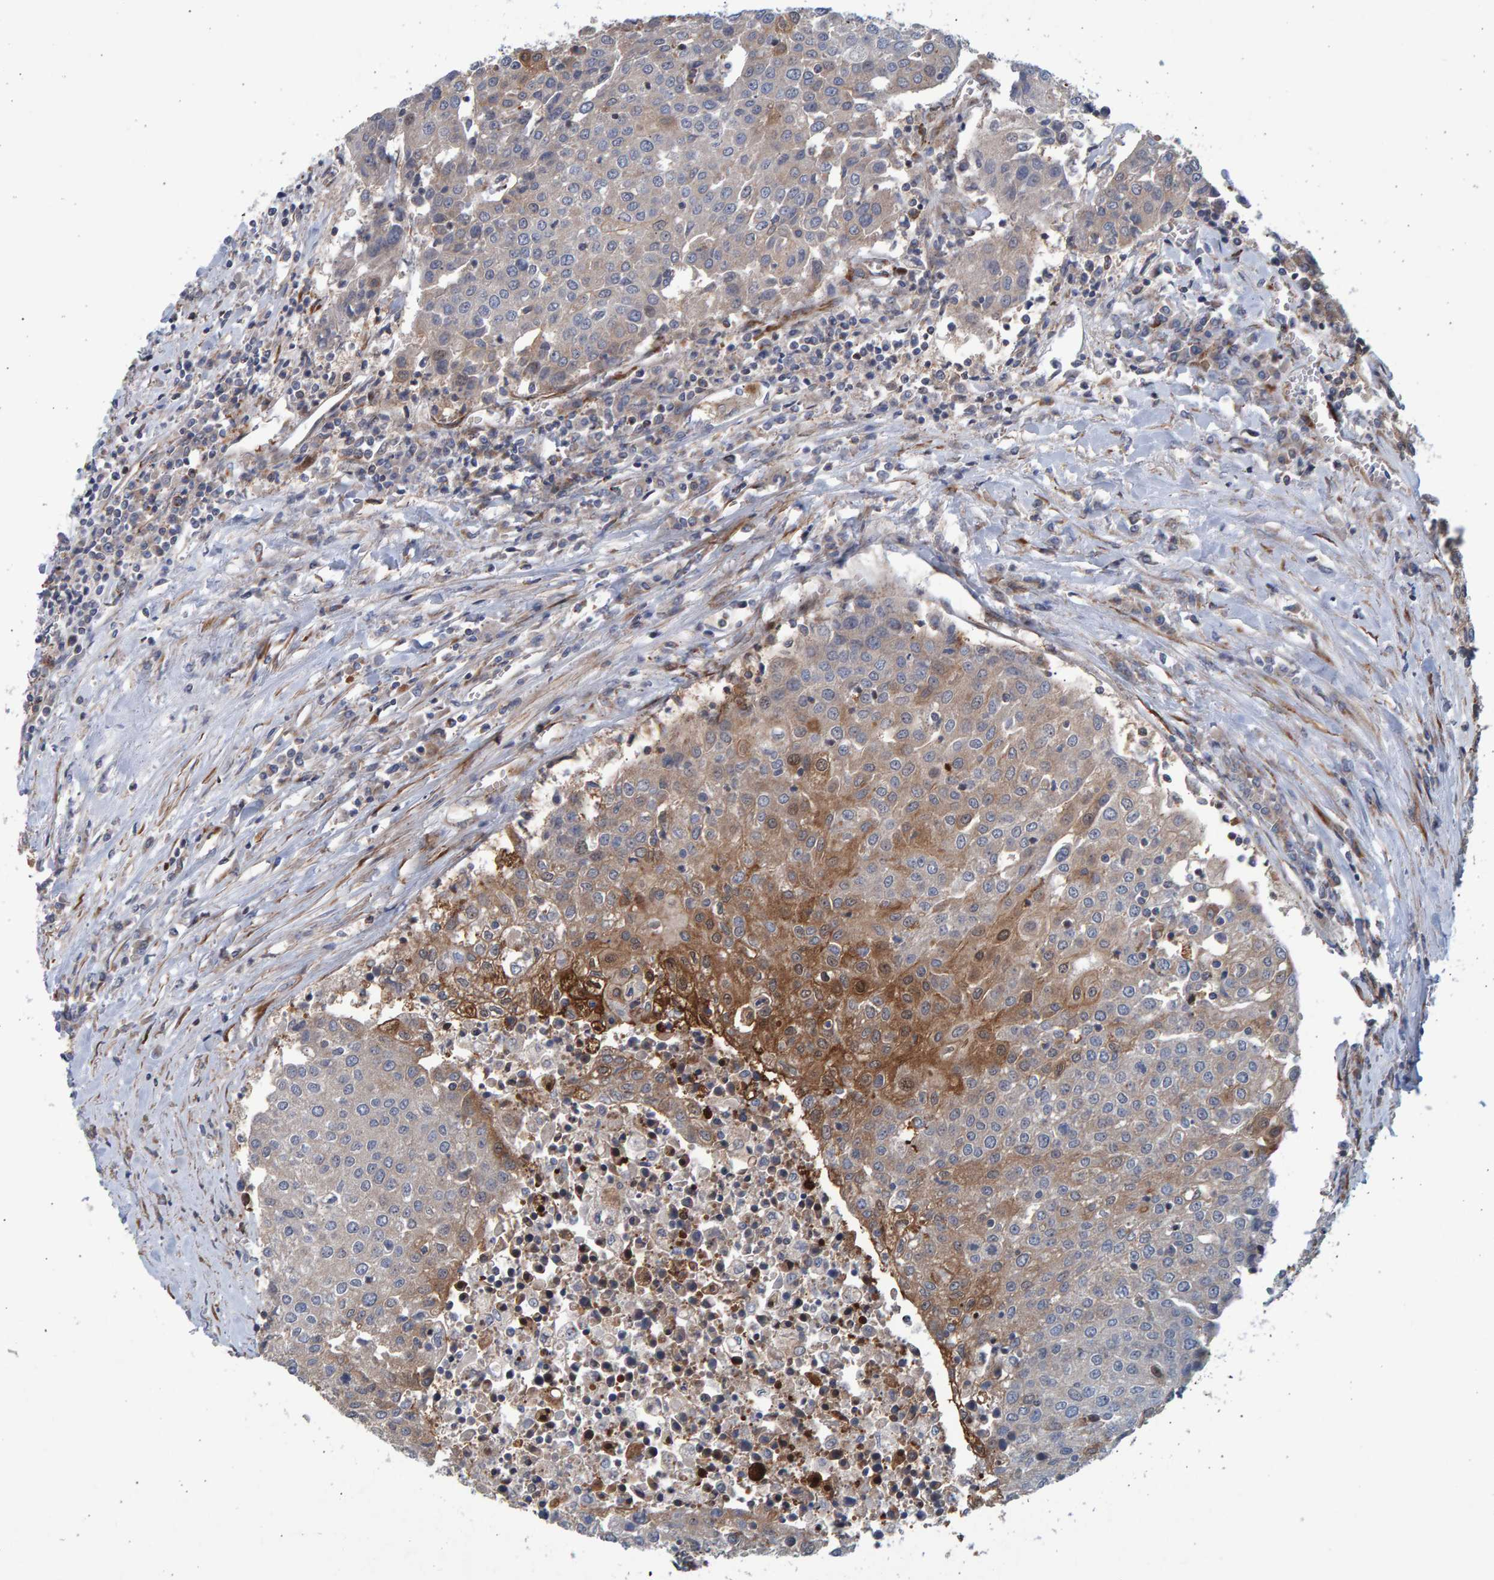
{"staining": {"intensity": "moderate", "quantity": "25%-75%", "location": "cytoplasmic/membranous"}, "tissue": "urothelial cancer", "cell_type": "Tumor cells", "image_type": "cancer", "snomed": [{"axis": "morphology", "description": "Urothelial carcinoma, High grade"}, {"axis": "topography", "description": "Urinary bladder"}], "caption": "A medium amount of moderate cytoplasmic/membranous staining is appreciated in approximately 25%-75% of tumor cells in high-grade urothelial carcinoma tissue.", "gene": "LRBA", "patient": {"sex": "female", "age": 85}}